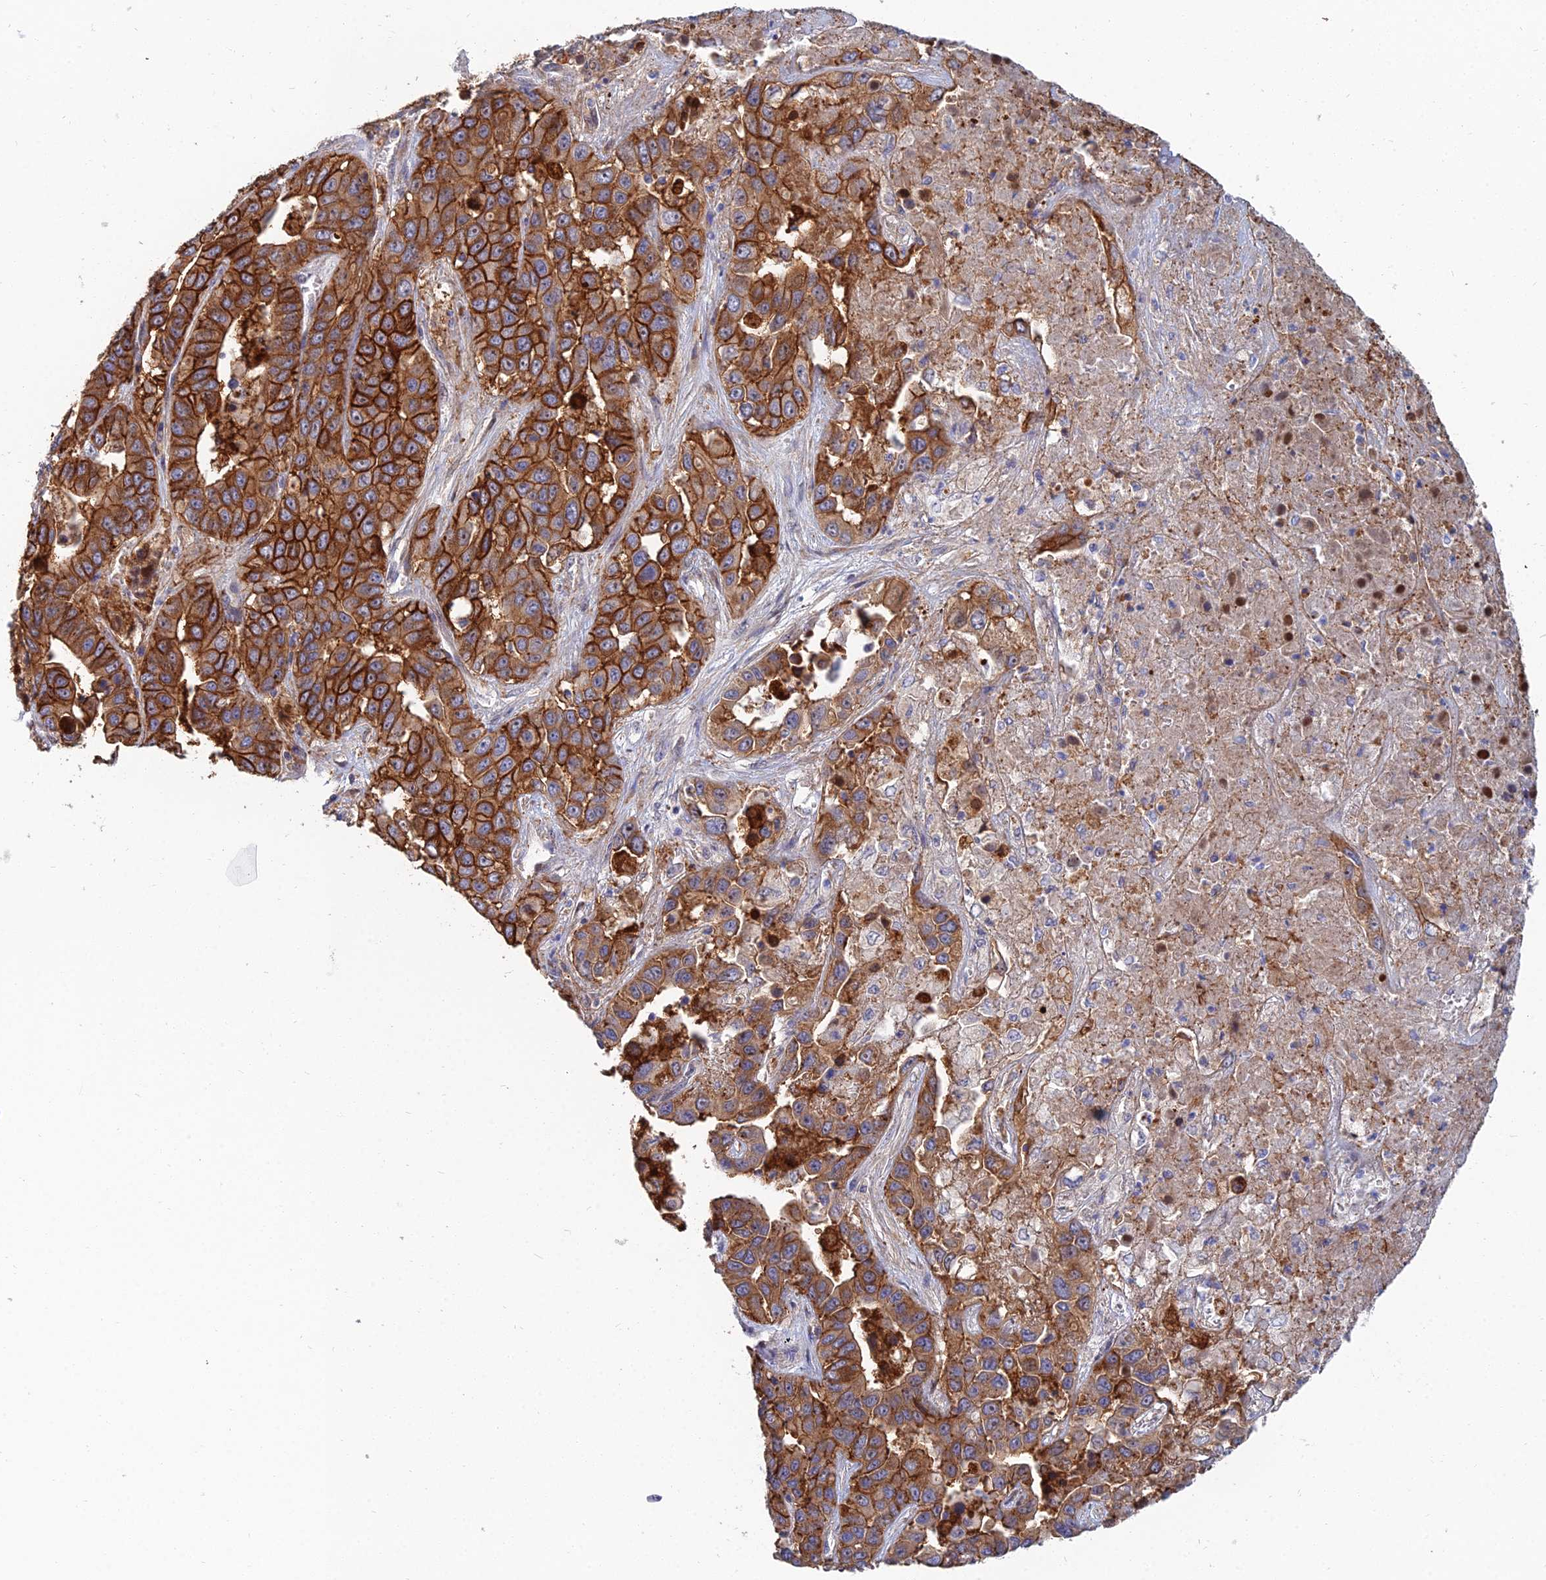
{"staining": {"intensity": "strong", "quantity": "25%-75%", "location": "cytoplasmic/membranous"}, "tissue": "liver cancer", "cell_type": "Tumor cells", "image_type": "cancer", "snomed": [{"axis": "morphology", "description": "Cholangiocarcinoma"}, {"axis": "topography", "description": "Liver"}], "caption": "Human cholangiocarcinoma (liver) stained for a protein (brown) shows strong cytoplasmic/membranous positive expression in about 25%-75% of tumor cells.", "gene": "TRIM43B", "patient": {"sex": "female", "age": 52}}